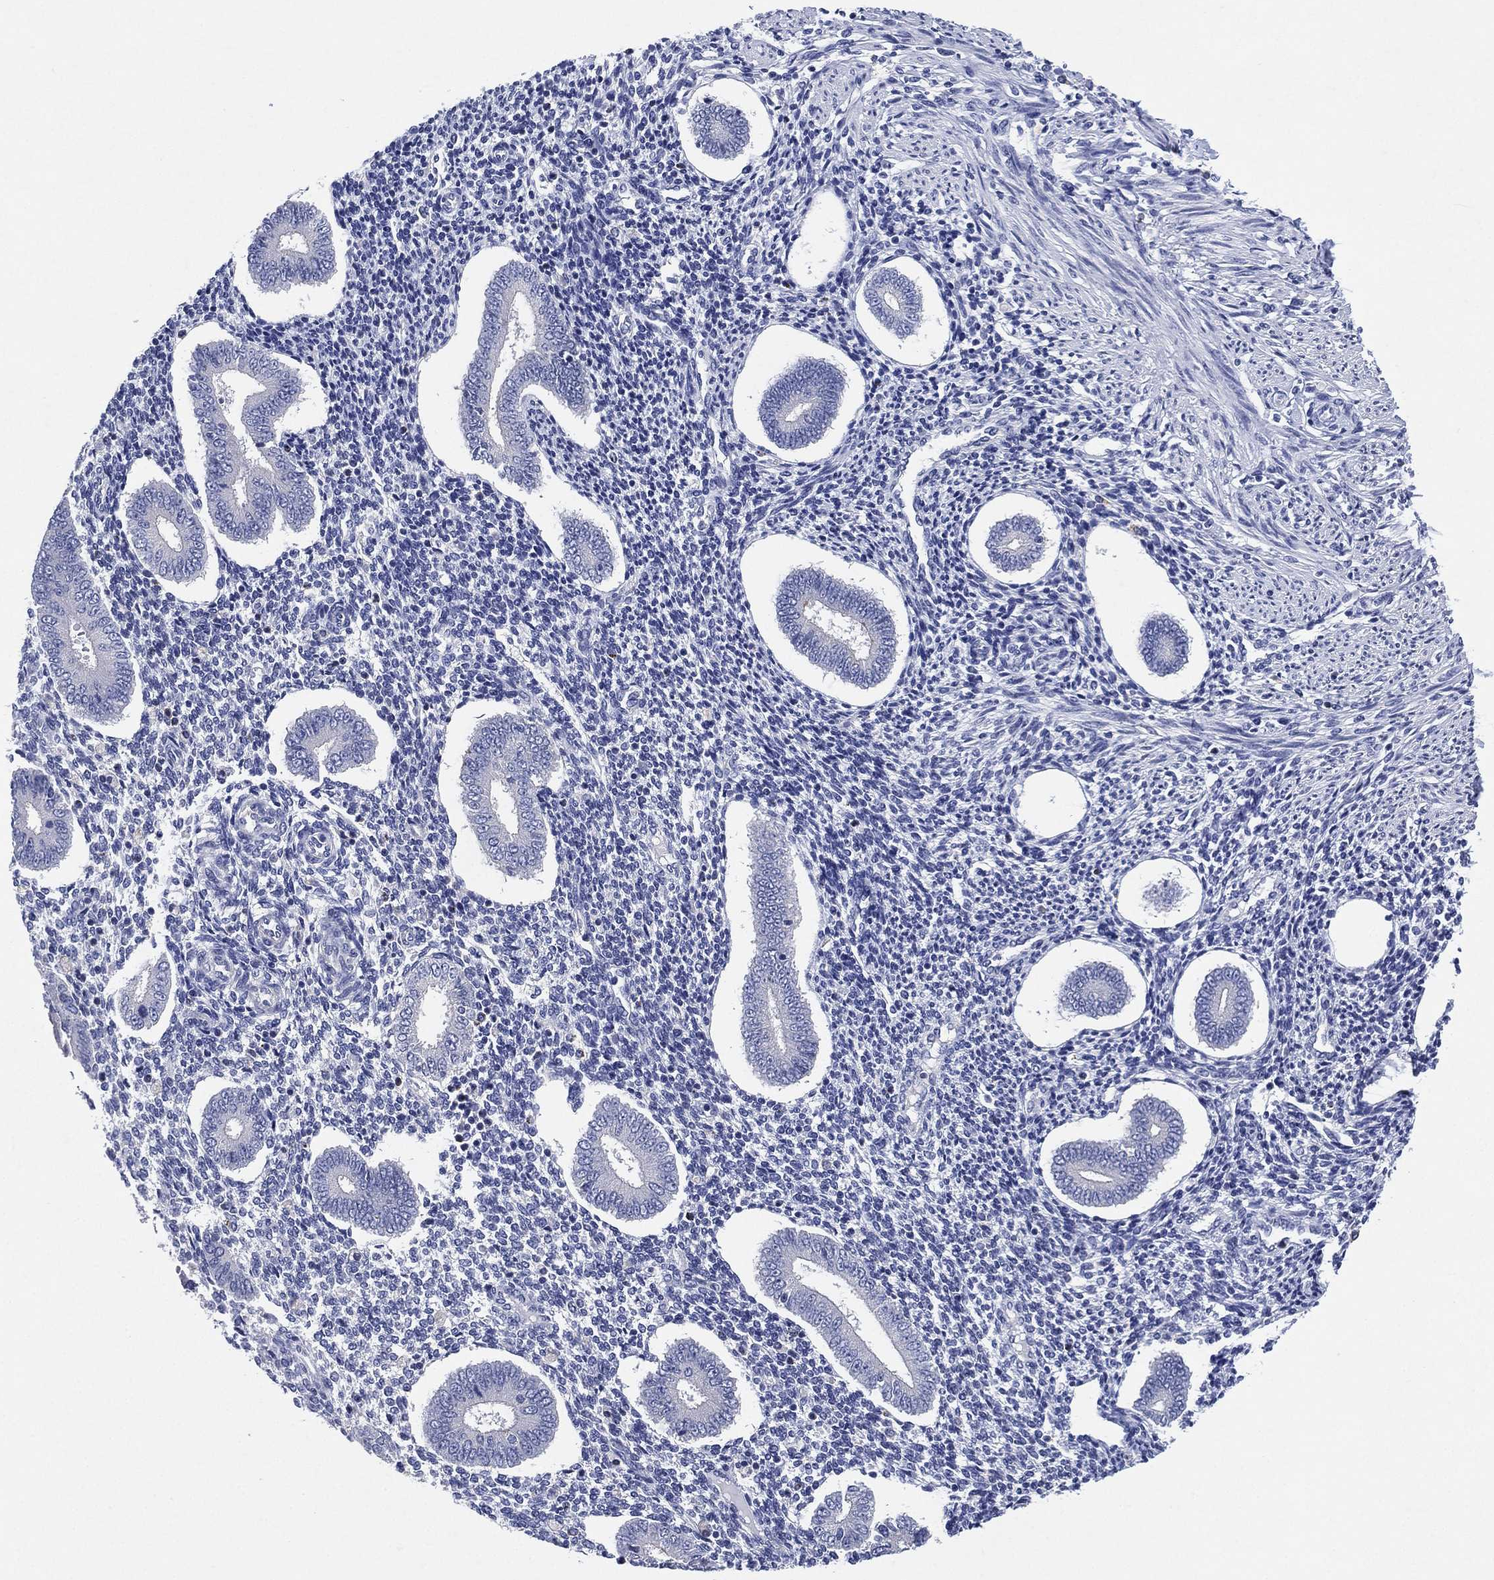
{"staining": {"intensity": "negative", "quantity": "none", "location": "none"}, "tissue": "endometrium", "cell_type": "Cells in endometrial stroma", "image_type": "normal", "snomed": [{"axis": "morphology", "description": "Normal tissue, NOS"}, {"axis": "topography", "description": "Endometrium"}], "caption": "High magnification brightfield microscopy of benign endometrium stained with DAB (brown) and counterstained with hematoxylin (blue): cells in endometrial stroma show no significant expression. (DAB immunohistochemistry (IHC), high magnification).", "gene": "CHRNA3", "patient": {"sex": "female", "age": 40}}